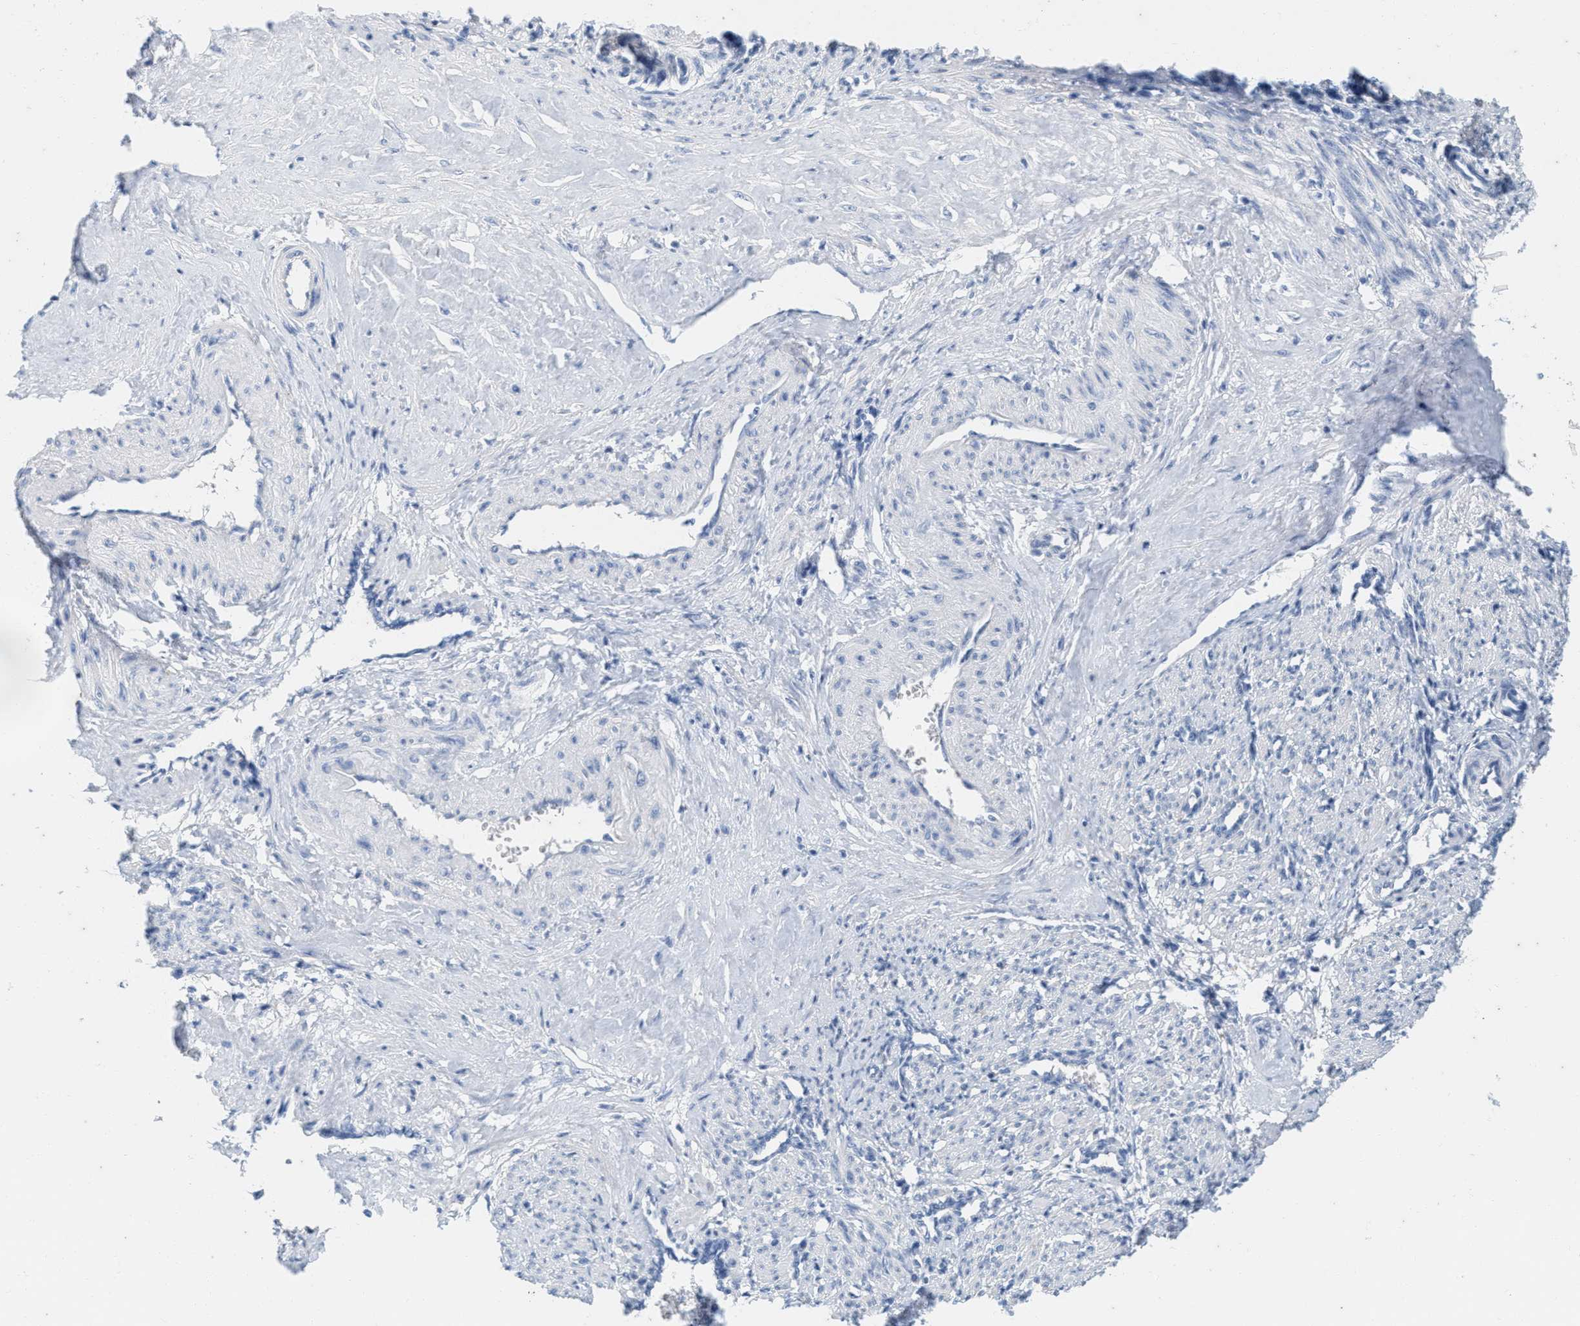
{"staining": {"intensity": "negative", "quantity": "none", "location": "none"}, "tissue": "smooth muscle", "cell_type": "Smooth muscle cells", "image_type": "normal", "snomed": [{"axis": "morphology", "description": "Normal tissue, NOS"}, {"axis": "topography", "description": "Endometrium"}], "caption": "Protein analysis of unremarkable smooth muscle demonstrates no significant staining in smooth muscle cells. Brightfield microscopy of immunohistochemistry (IHC) stained with DAB (3,3'-diaminobenzidine) (brown) and hematoxylin (blue), captured at high magnification.", "gene": "ABCB11", "patient": {"sex": "female", "age": 33}}